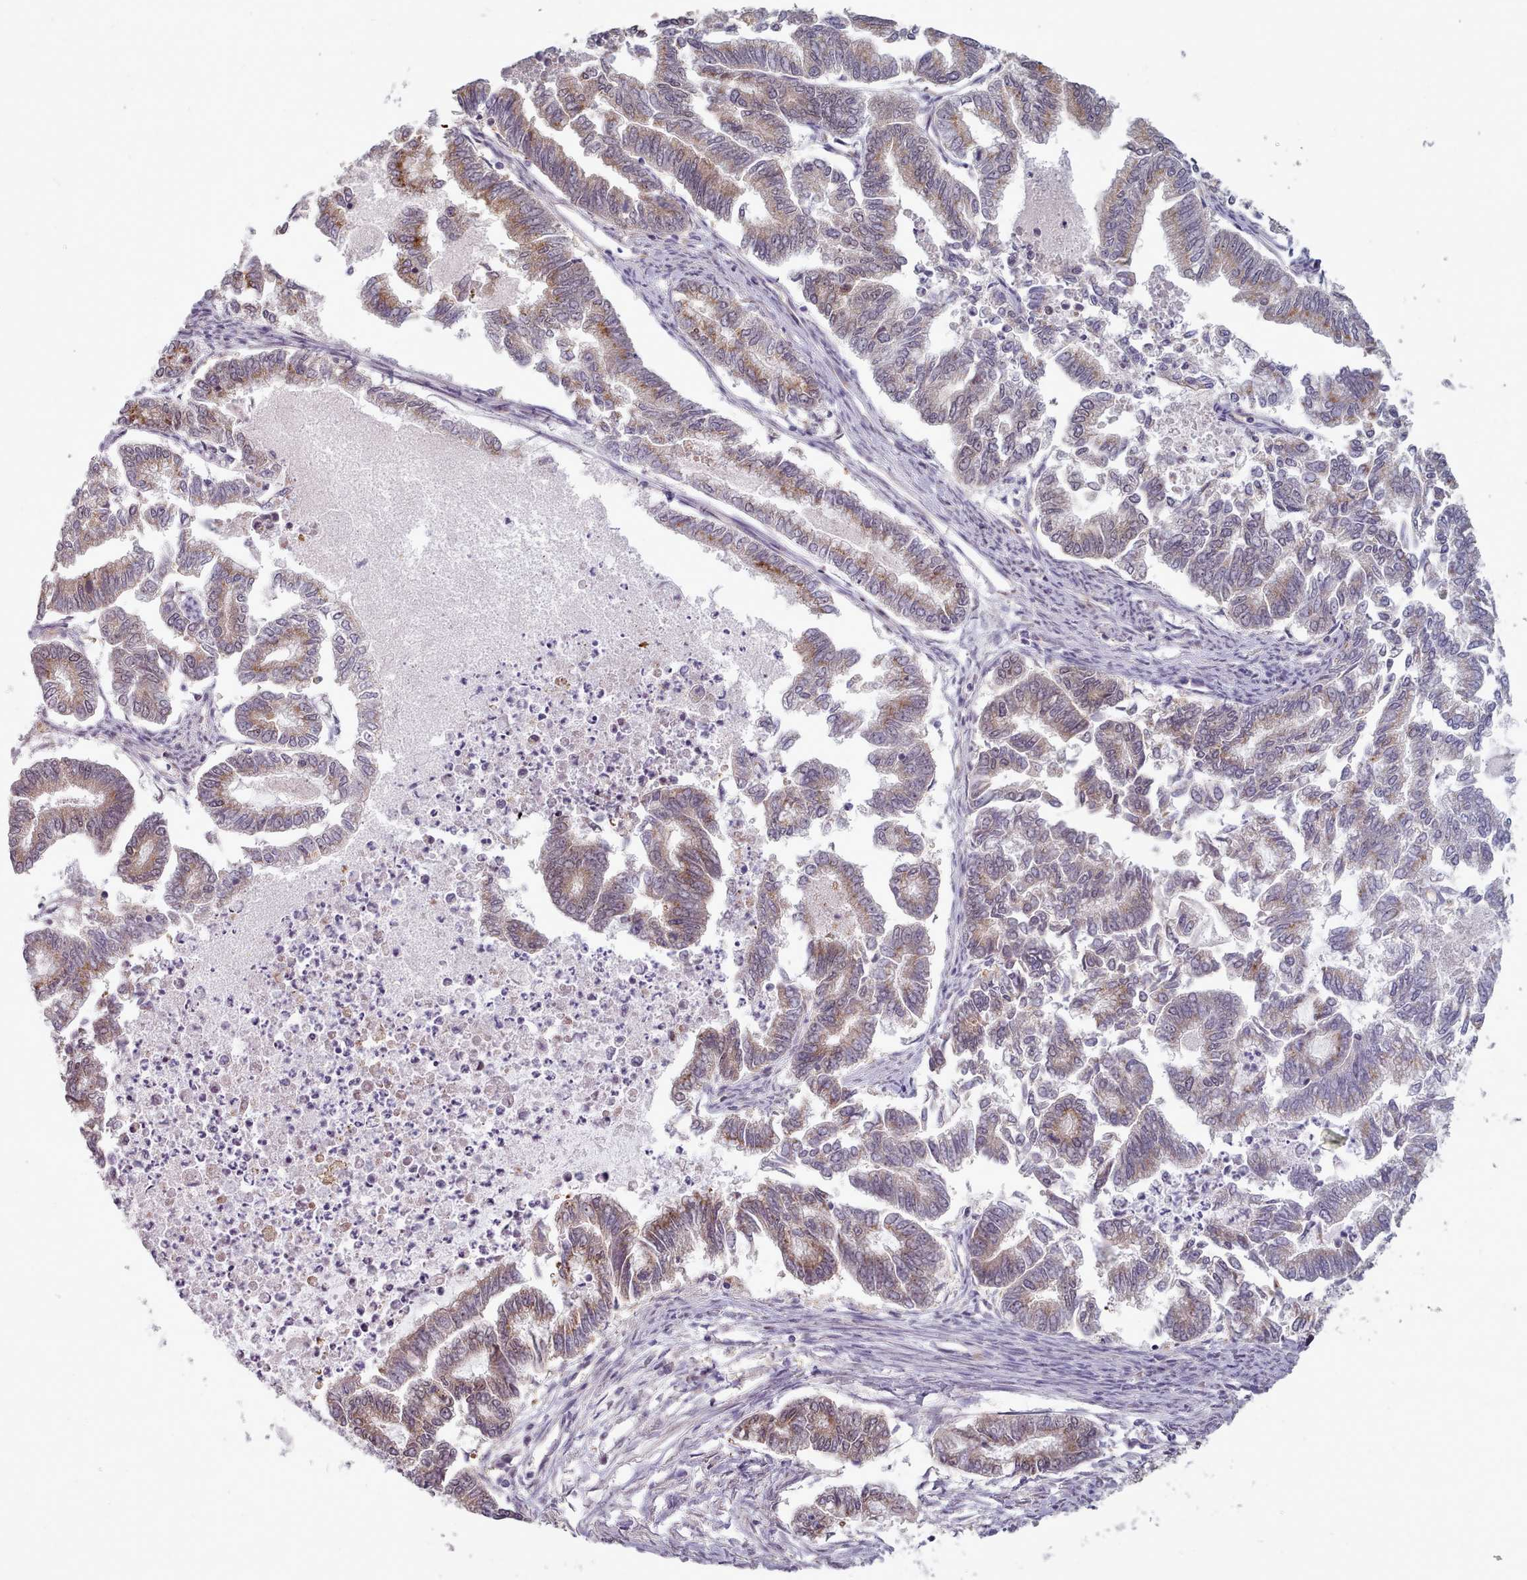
{"staining": {"intensity": "weak", "quantity": "25%-75%", "location": "cytoplasmic/membranous"}, "tissue": "endometrial cancer", "cell_type": "Tumor cells", "image_type": "cancer", "snomed": [{"axis": "morphology", "description": "Adenocarcinoma, NOS"}, {"axis": "topography", "description": "Endometrium"}], "caption": "A histopathology image of human endometrial adenocarcinoma stained for a protein demonstrates weak cytoplasmic/membranous brown staining in tumor cells.", "gene": "CLNS1A", "patient": {"sex": "female", "age": 79}}